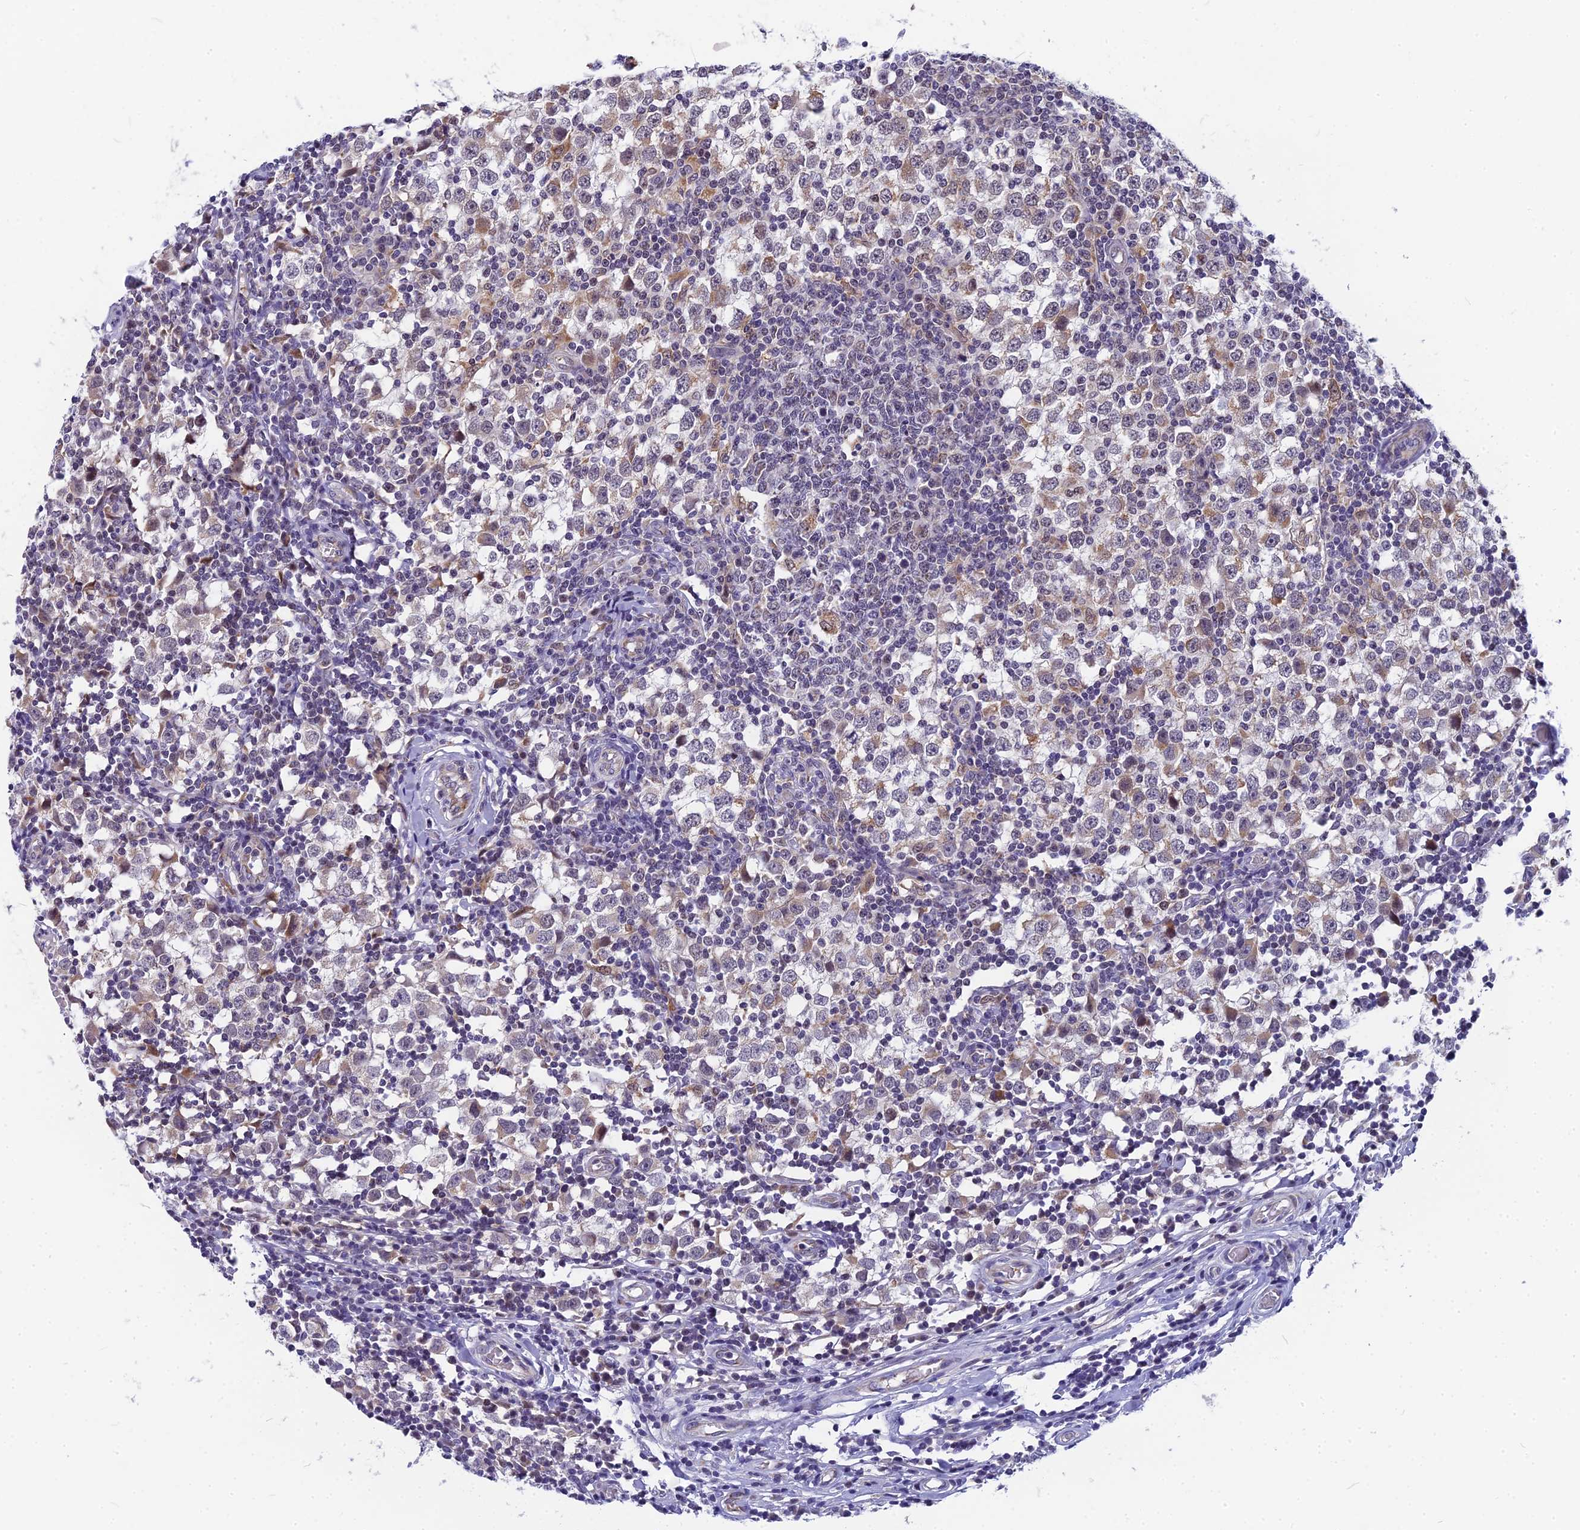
{"staining": {"intensity": "weak", "quantity": "25%-75%", "location": "nuclear"}, "tissue": "testis cancer", "cell_type": "Tumor cells", "image_type": "cancer", "snomed": [{"axis": "morphology", "description": "Seminoma, NOS"}, {"axis": "topography", "description": "Testis"}], "caption": "Testis cancer (seminoma) was stained to show a protein in brown. There is low levels of weak nuclear staining in about 25%-75% of tumor cells. The staining is performed using DAB (3,3'-diaminobenzidine) brown chromogen to label protein expression. The nuclei are counter-stained blue using hematoxylin.", "gene": "CMC1", "patient": {"sex": "male", "age": 65}}